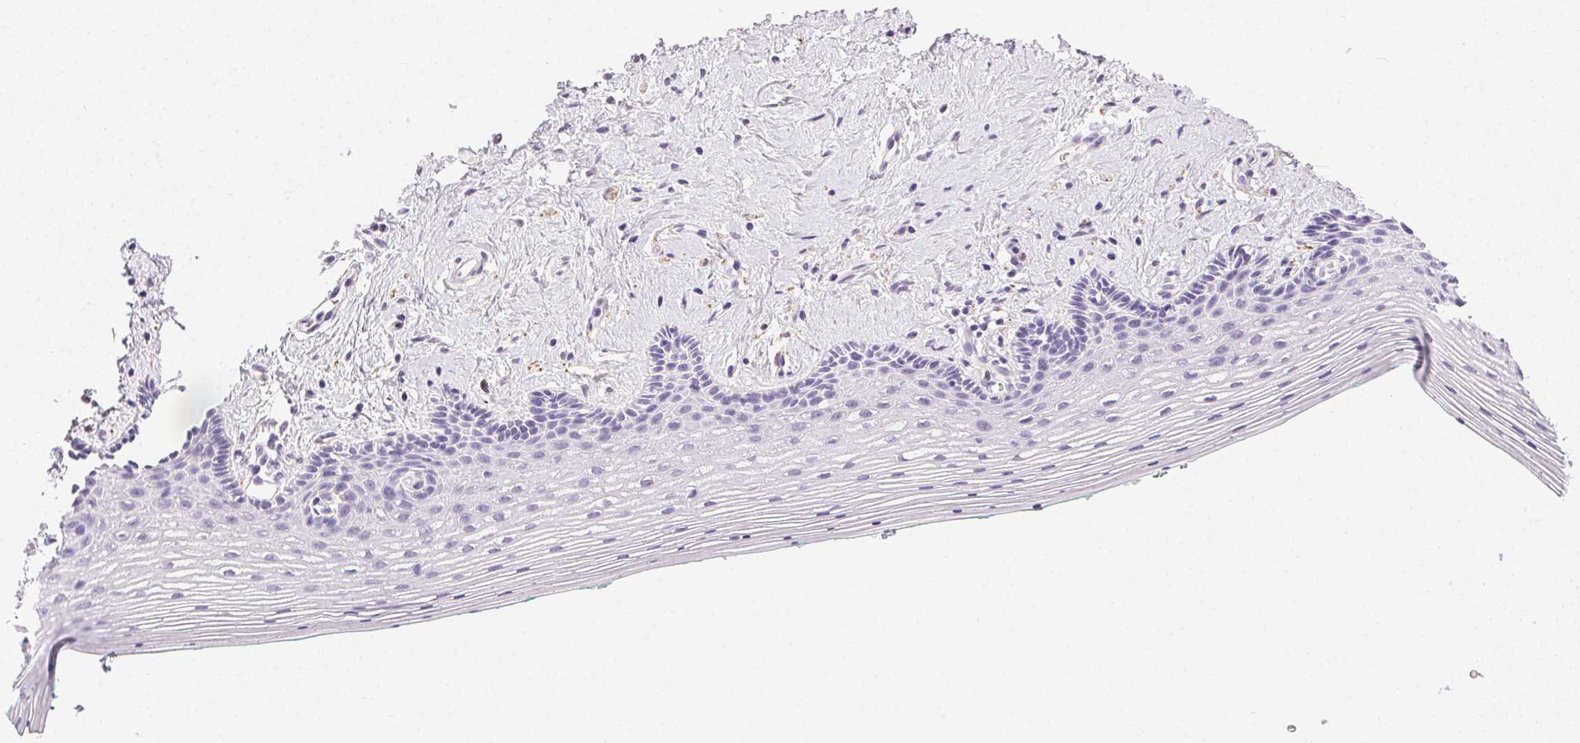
{"staining": {"intensity": "negative", "quantity": "none", "location": "none"}, "tissue": "vagina", "cell_type": "Squamous epithelial cells", "image_type": "normal", "snomed": [{"axis": "morphology", "description": "Normal tissue, NOS"}, {"axis": "topography", "description": "Vagina"}], "caption": "Vagina stained for a protein using IHC reveals no expression squamous epithelial cells.", "gene": "CADPS", "patient": {"sex": "female", "age": 42}}